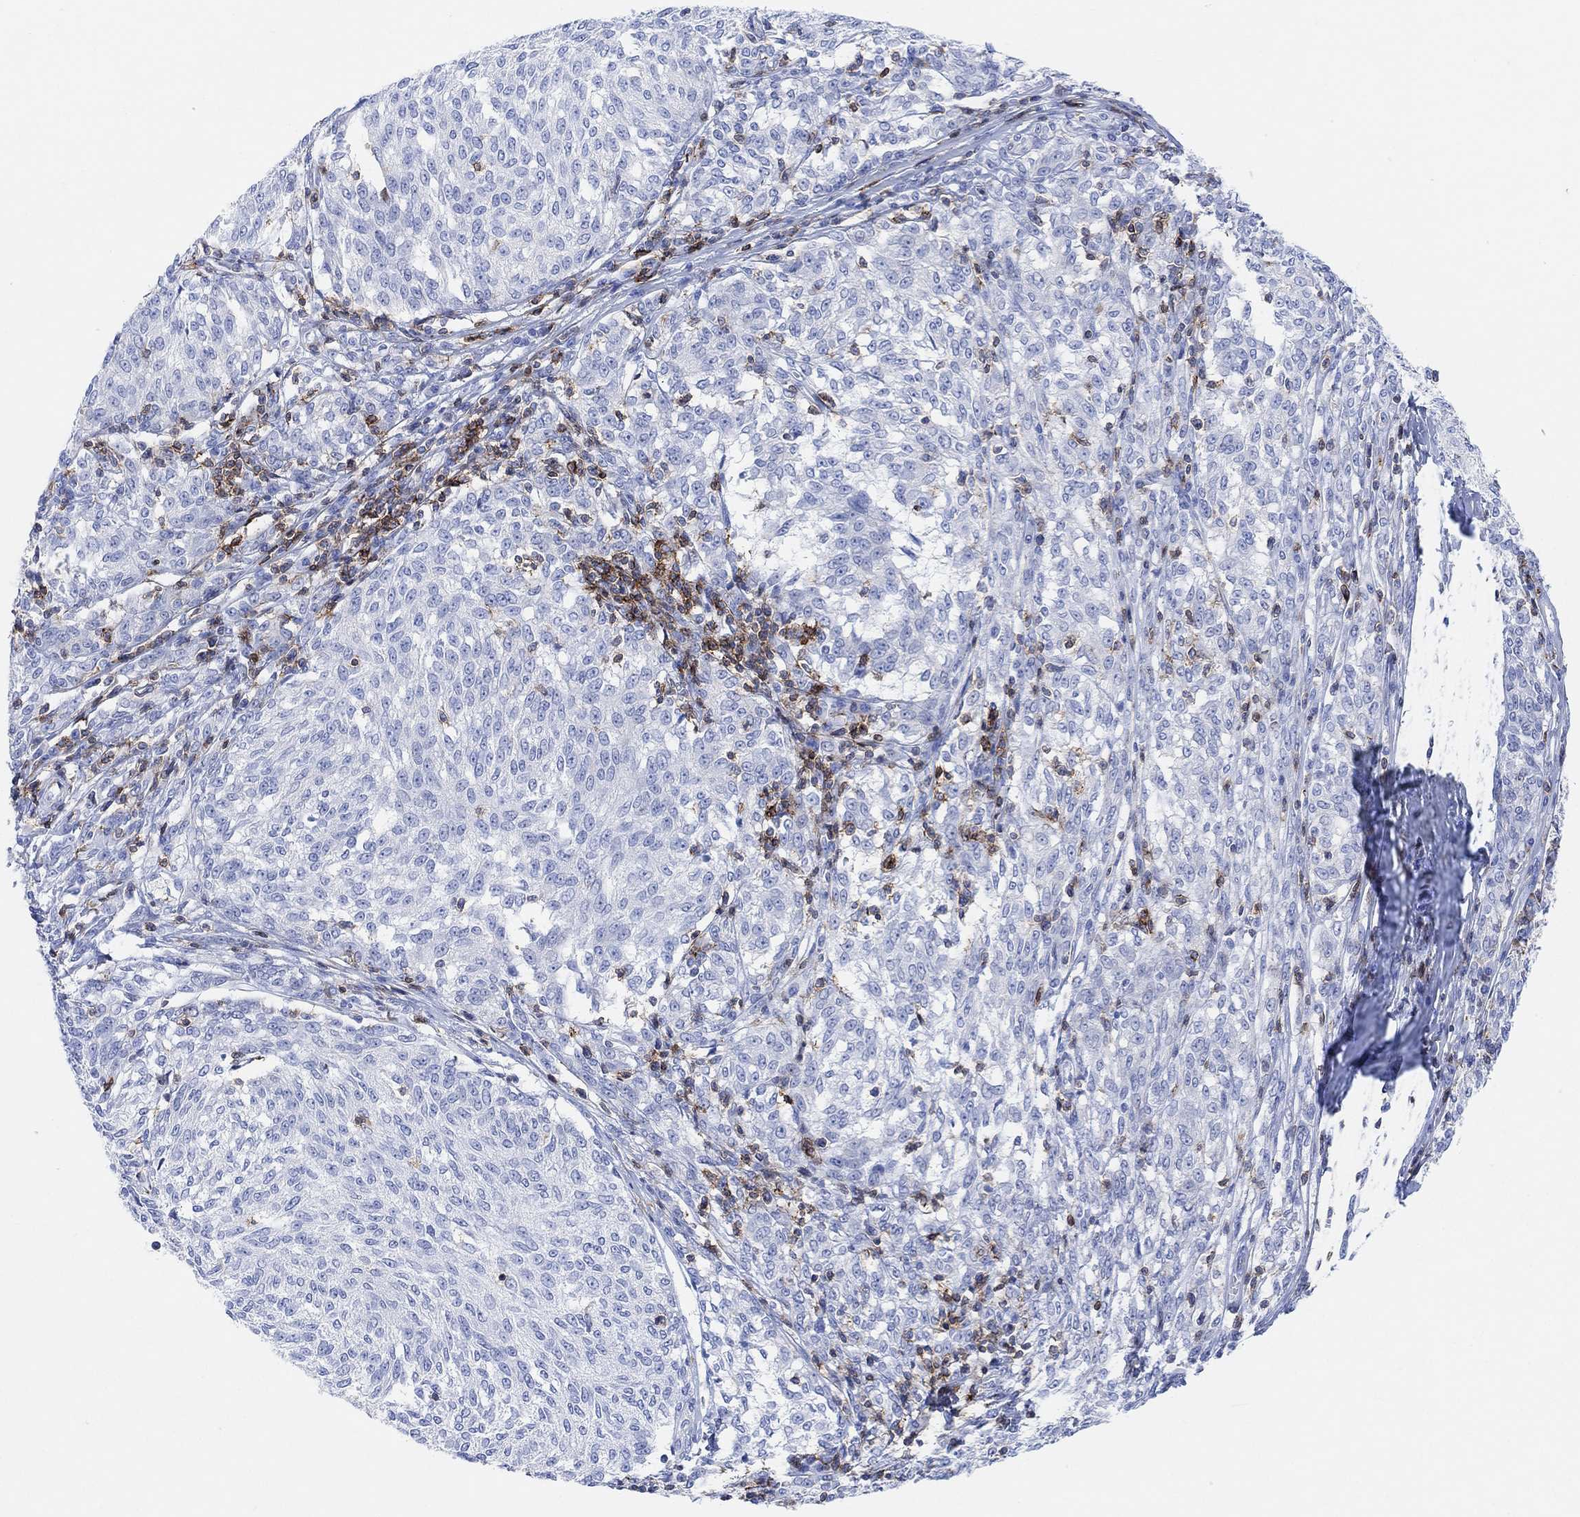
{"staining": {"intensity": "negative", "quantity": "none", "location": "none"}, "tissue": "melanoma", "cell_type": "Tumor cells", "image_type": "cancer", "snomed": [{"axis": "morphology", "description": "Malignant melanoma, NOS"}, {"axis": "topography", "description": "Skin"}], "caption": "There is no significant positivity in tumor cells of malignant melanoma. (DAB immunohistochemistry visualized using brightfield microscopy, high magnification).", "gene": "GPR65", "patient": {"sex": "female", "age": 72}}